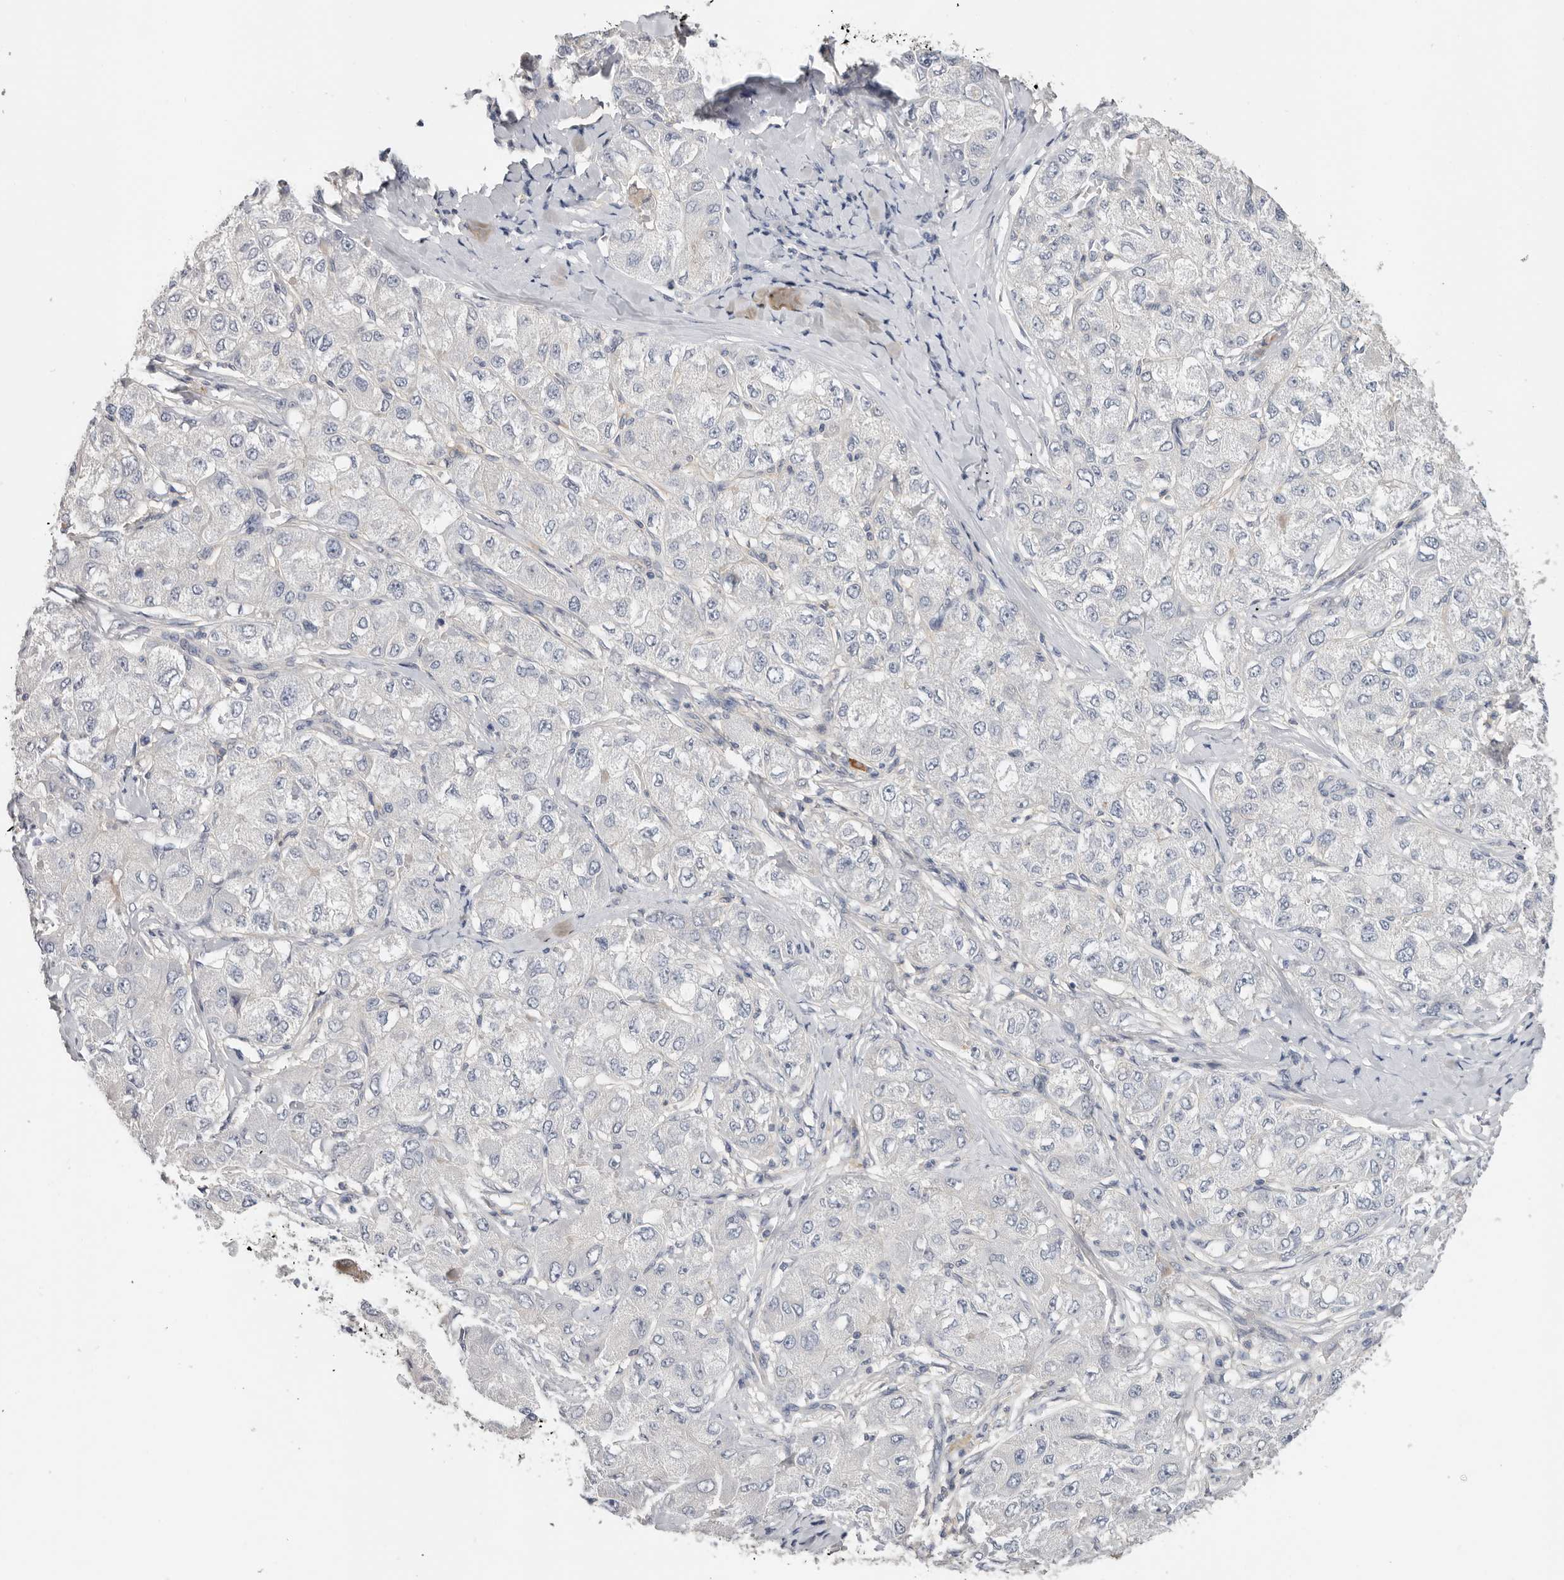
{"staining": {"intensity": "negative", "quantity": "none", "location": "none"}, "tissue": "liver cancer", "cell_type": "Tumor cells", "image_type": "cancer", "snomed": [{"axis": "morphology", "description": "Carcinoma, Hepatocellular, NOS"}, {"axis": "topography", "description": "Liver"}], "caption": "The histopathology image displays no significant staining in tumor cells of liver hepatocellular carcinoma.", "gene": "WDTC1", "patient": {"sex": "male", "age": 80}}